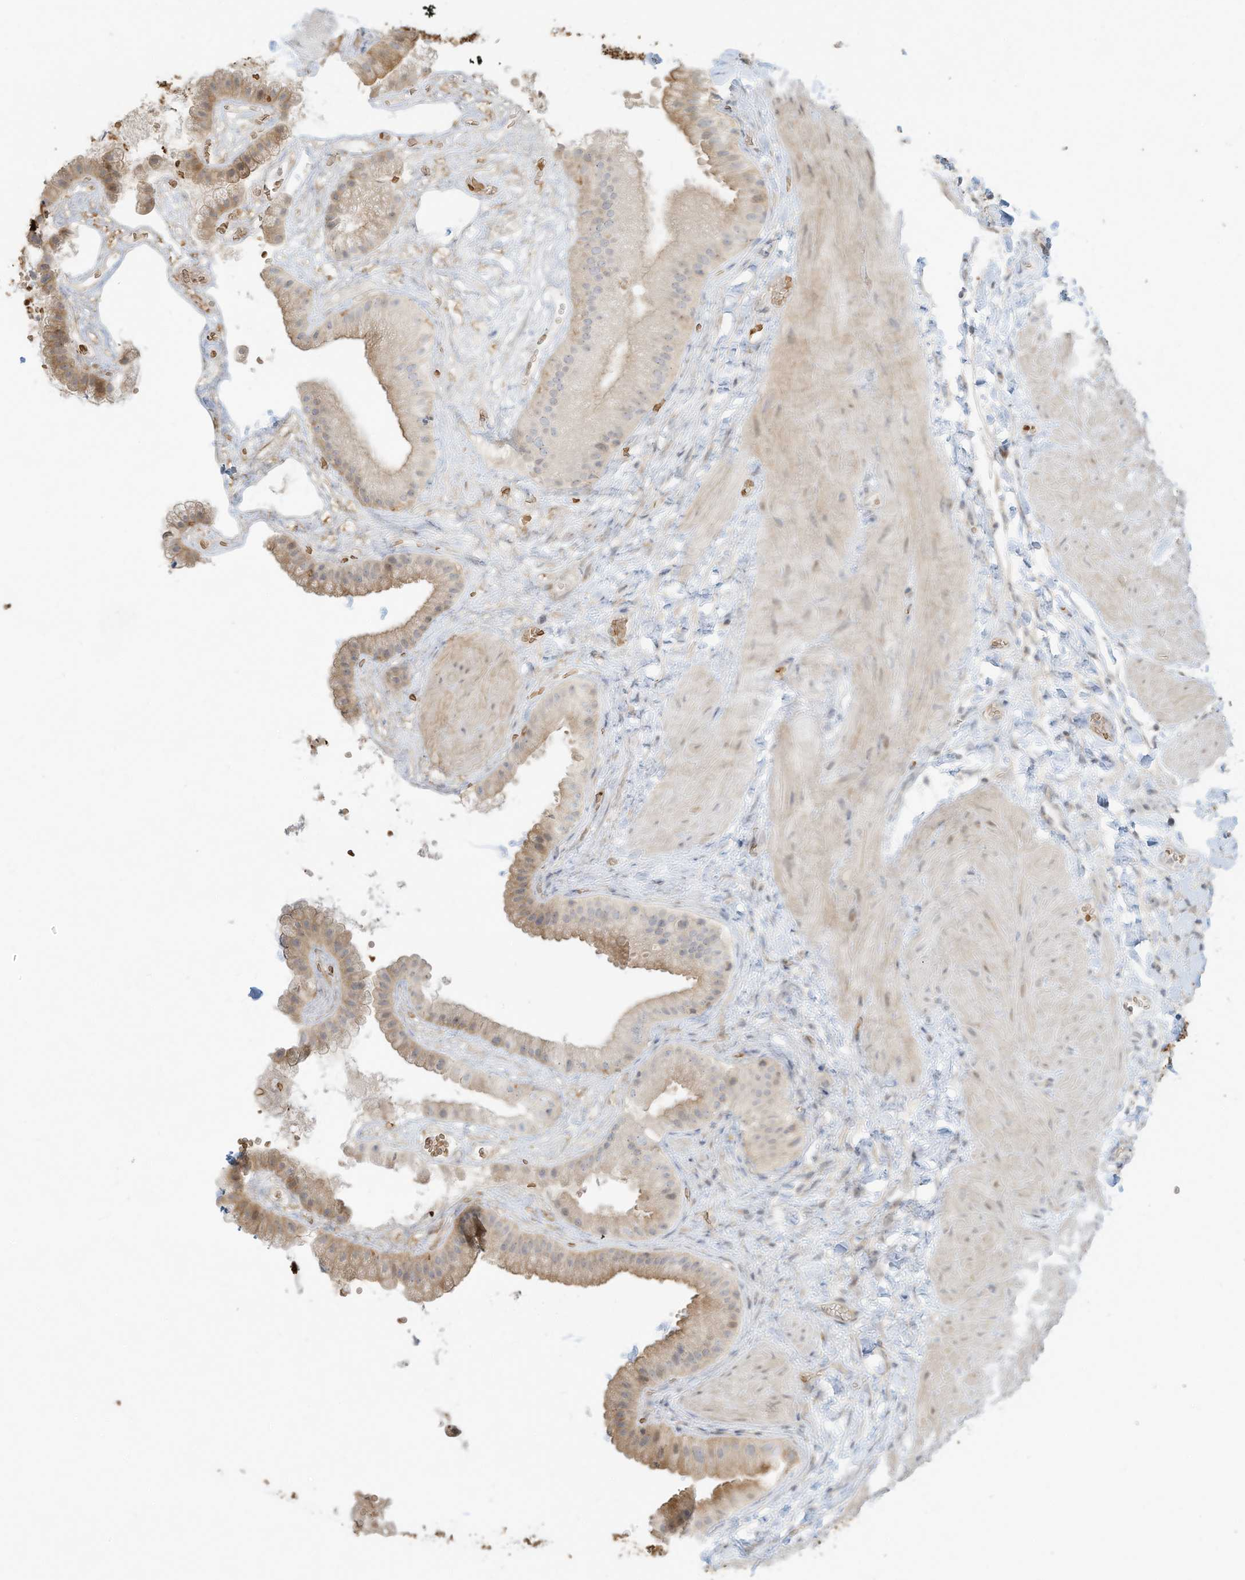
{"staining": {"intensity": "weak", "quantity": "25%-75%", "location": "cytoplasmic/membranous"}, "tissue": "gallbladder", "cell_type": "Glandular cells", "image_type": "normal", "snomed": [{"axis": "morphology", "description": "Normal tissue, NOS"}, {"axis": "topography", "description": "Gallbladder"}], "caption": "Gallbladder stained with DAB (3,3'-diaminobenzidine) immunohistochemistry (IHC) displays low levels of weak cytoplasmic/membranous positivity in approximately 25%-75% of glandular cells. (IHC, brightfield microscopy, high magnification).", "gene": "OFD1", "patient": {"sex": "male", "age": 55}}